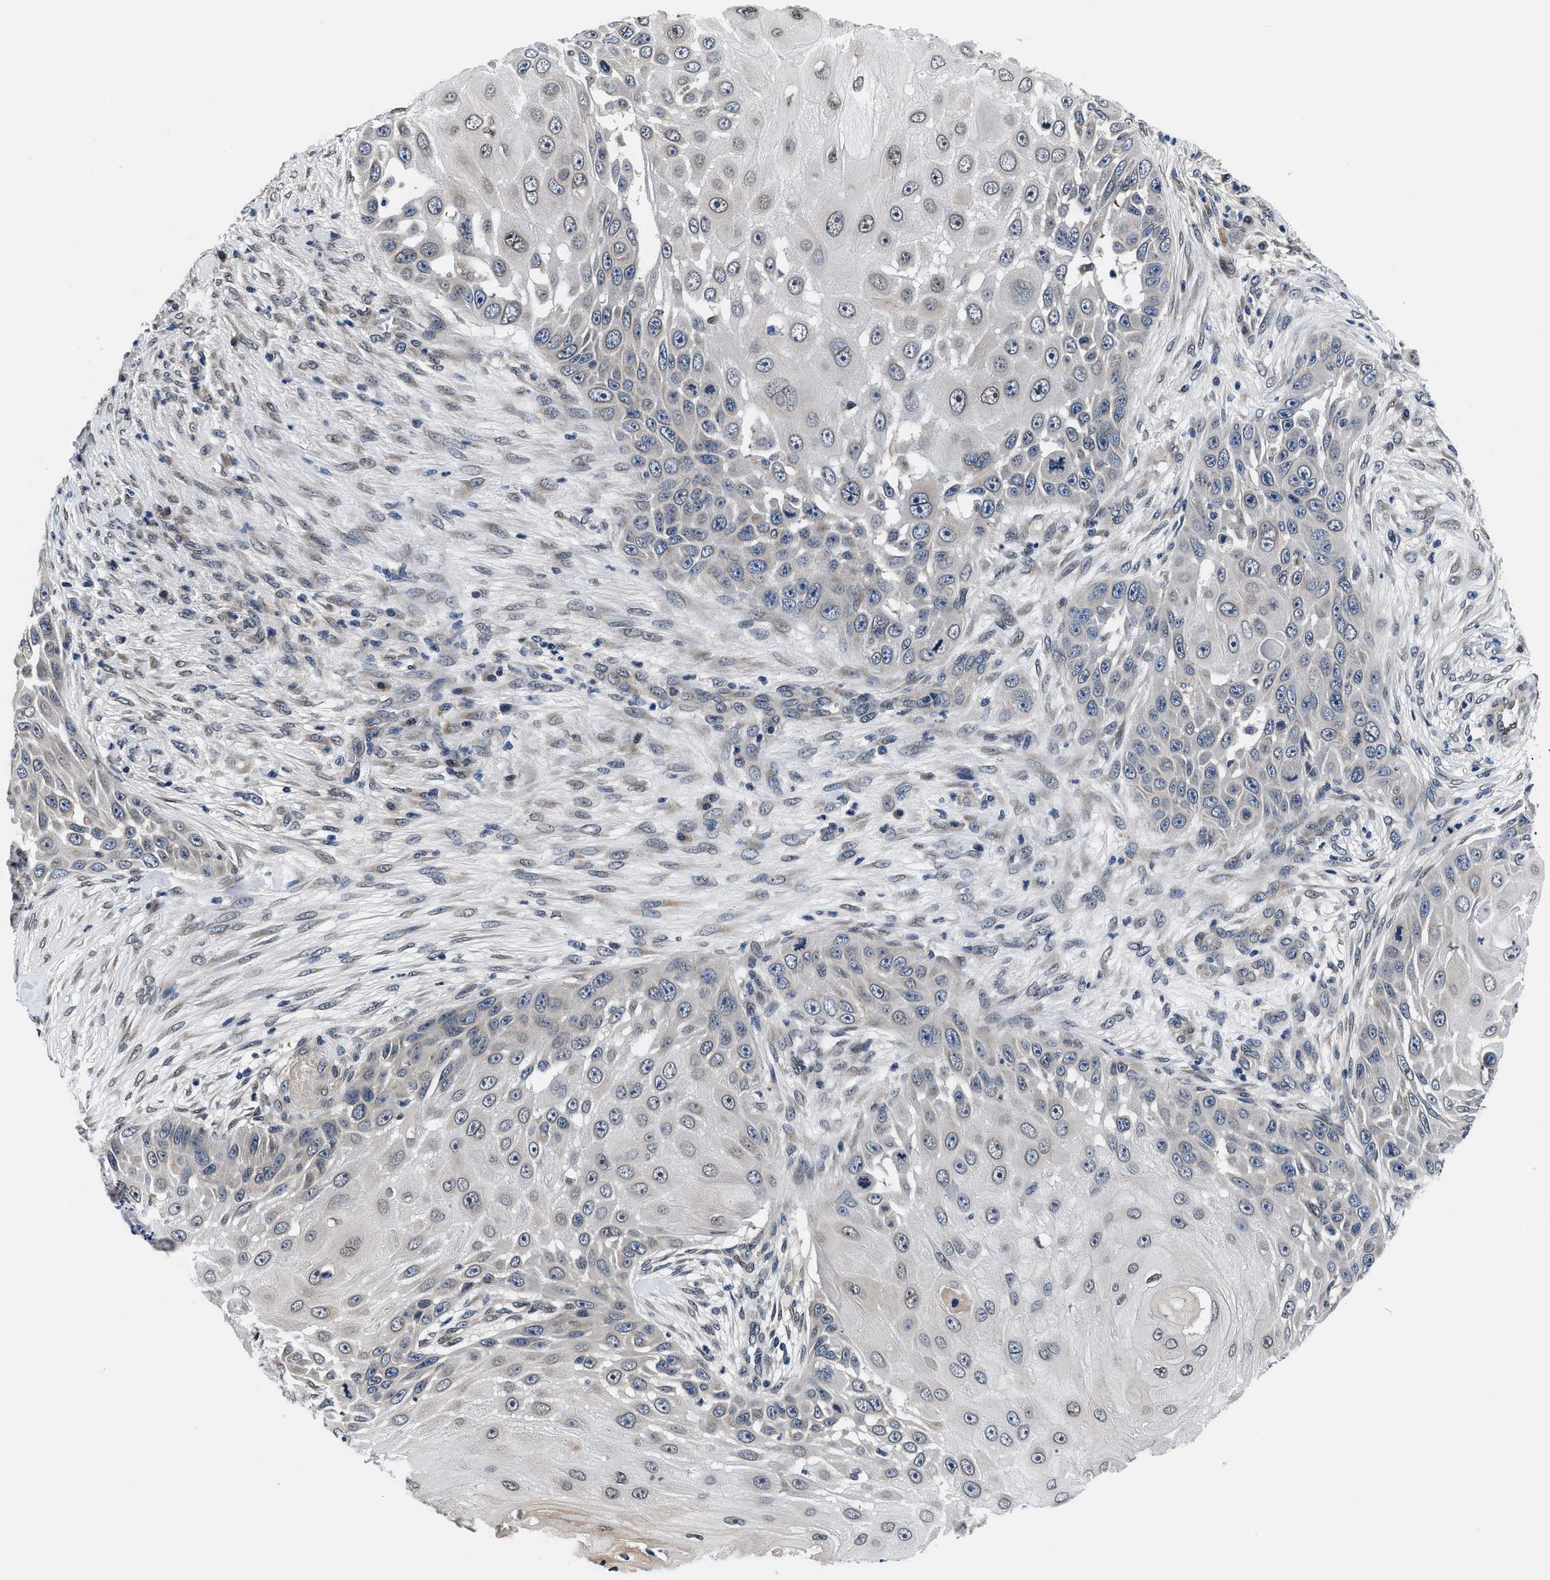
{"staining": {"intensity": "negative", "quantity": "none", "location": "none"}, "tissue": "skin cancer", "cell_type": "Tumor cells", "image_type": "cancer", "snomed": [{"axis": "morphology", "description": "Squamous cell carcinoma, NOS"}, {"axis": "topography", "description": "Skin"}], "caption": "IHC image of human skin cancer stained for a protein (brown), which displays no expression in tumor cells.", "gene": "SNX10", "patient": {"sex": "female", "age": 44}}